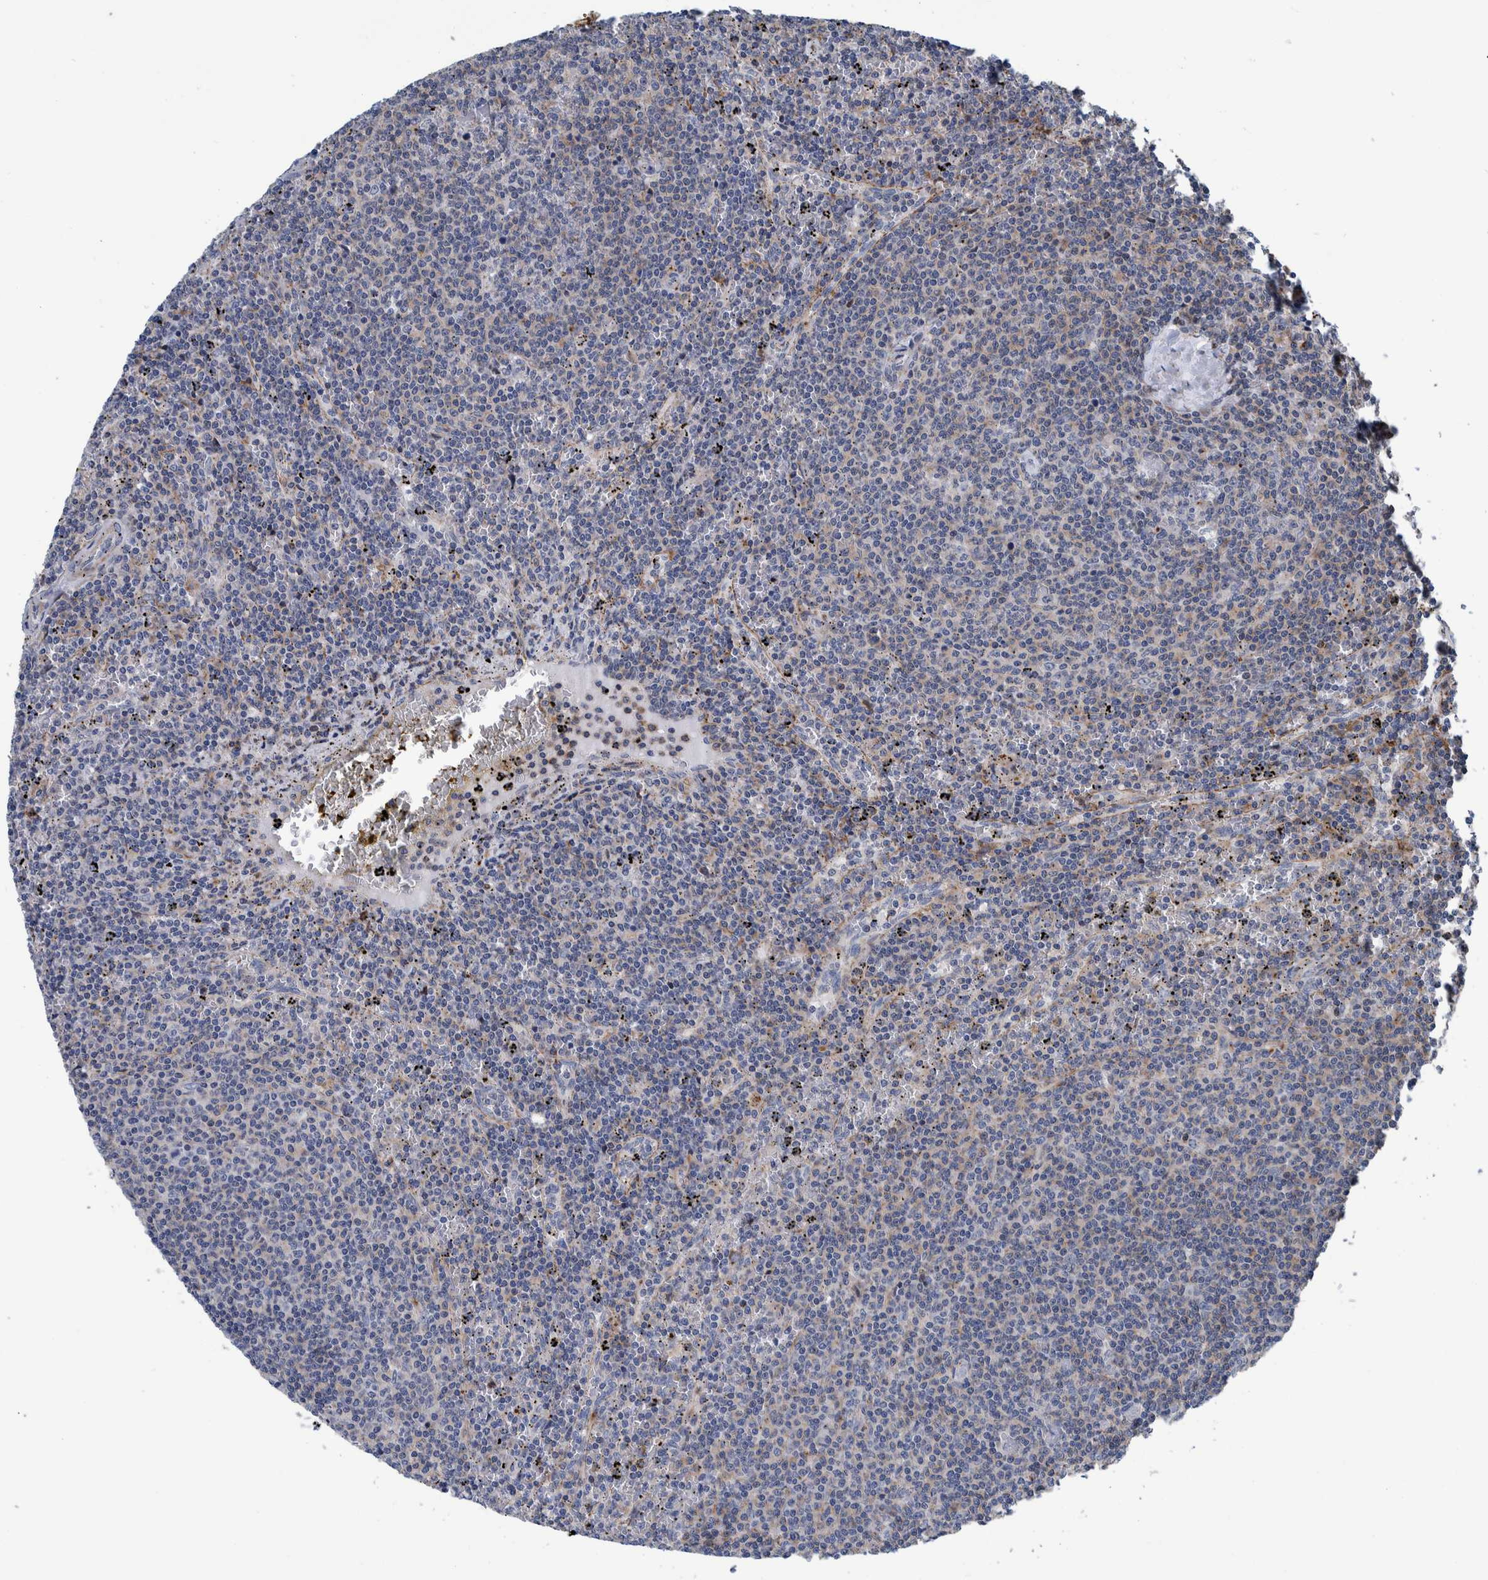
{"staining": {"intensity": "negative", "quantity": "none", "location": "none"}, "tissue": "lymphoma", "cell_type": "Tumor cells", "image_type": "cancer", "snomed": [{"axis": "morphology", "description": "Malignant lymphoma, non-Hodgkin's type, Low grade"}, {"axis": "topography", "description": "Spleen"}], "caption": "Lymphoma was stained to show a protein in brown. There is no significant expression in tumor cells.", "gene": "MKS1", "patient": {"sex": "female", "age": 50}}